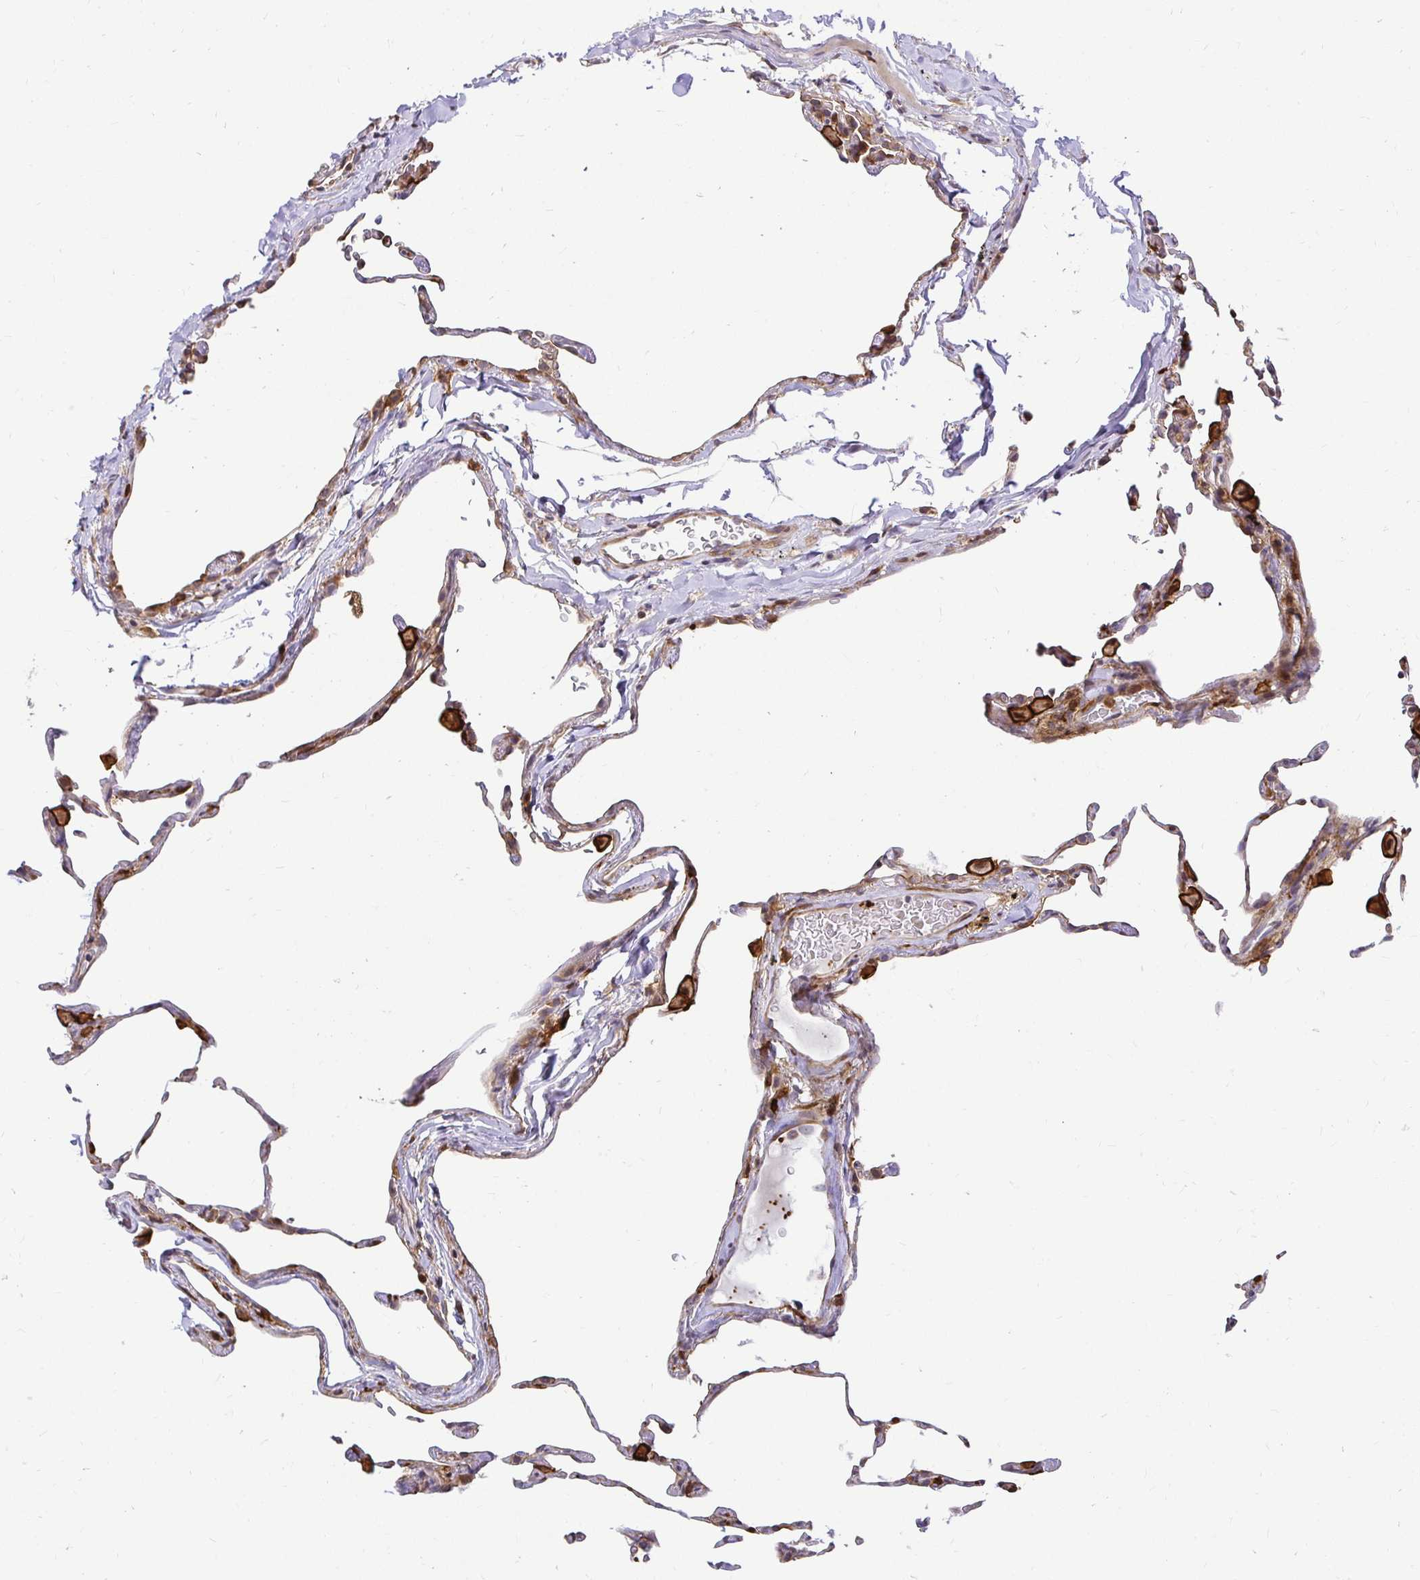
{"staining": {"intensity": "moderate", "quantity": "25%-75%", "location": "cytoplasmic/membranous"}, "tissue": "lung", "cell_type": "Alveolar cells", "image_type": "normal", "snomed": [{"axis": "morphology", "description": "Normal tissue, NOS"}, {"axis": "topography", "description": "Lung"}], "caption": "A micrograph of human lung stained for a protein demonstrates moderate cytoplasmic/membranous brown staining in alveolar cells. (Brightfield microscopy of DAB IHC at high magnification).", "gene": "GSN", "patient": {"sex": "female", "age": 57}}